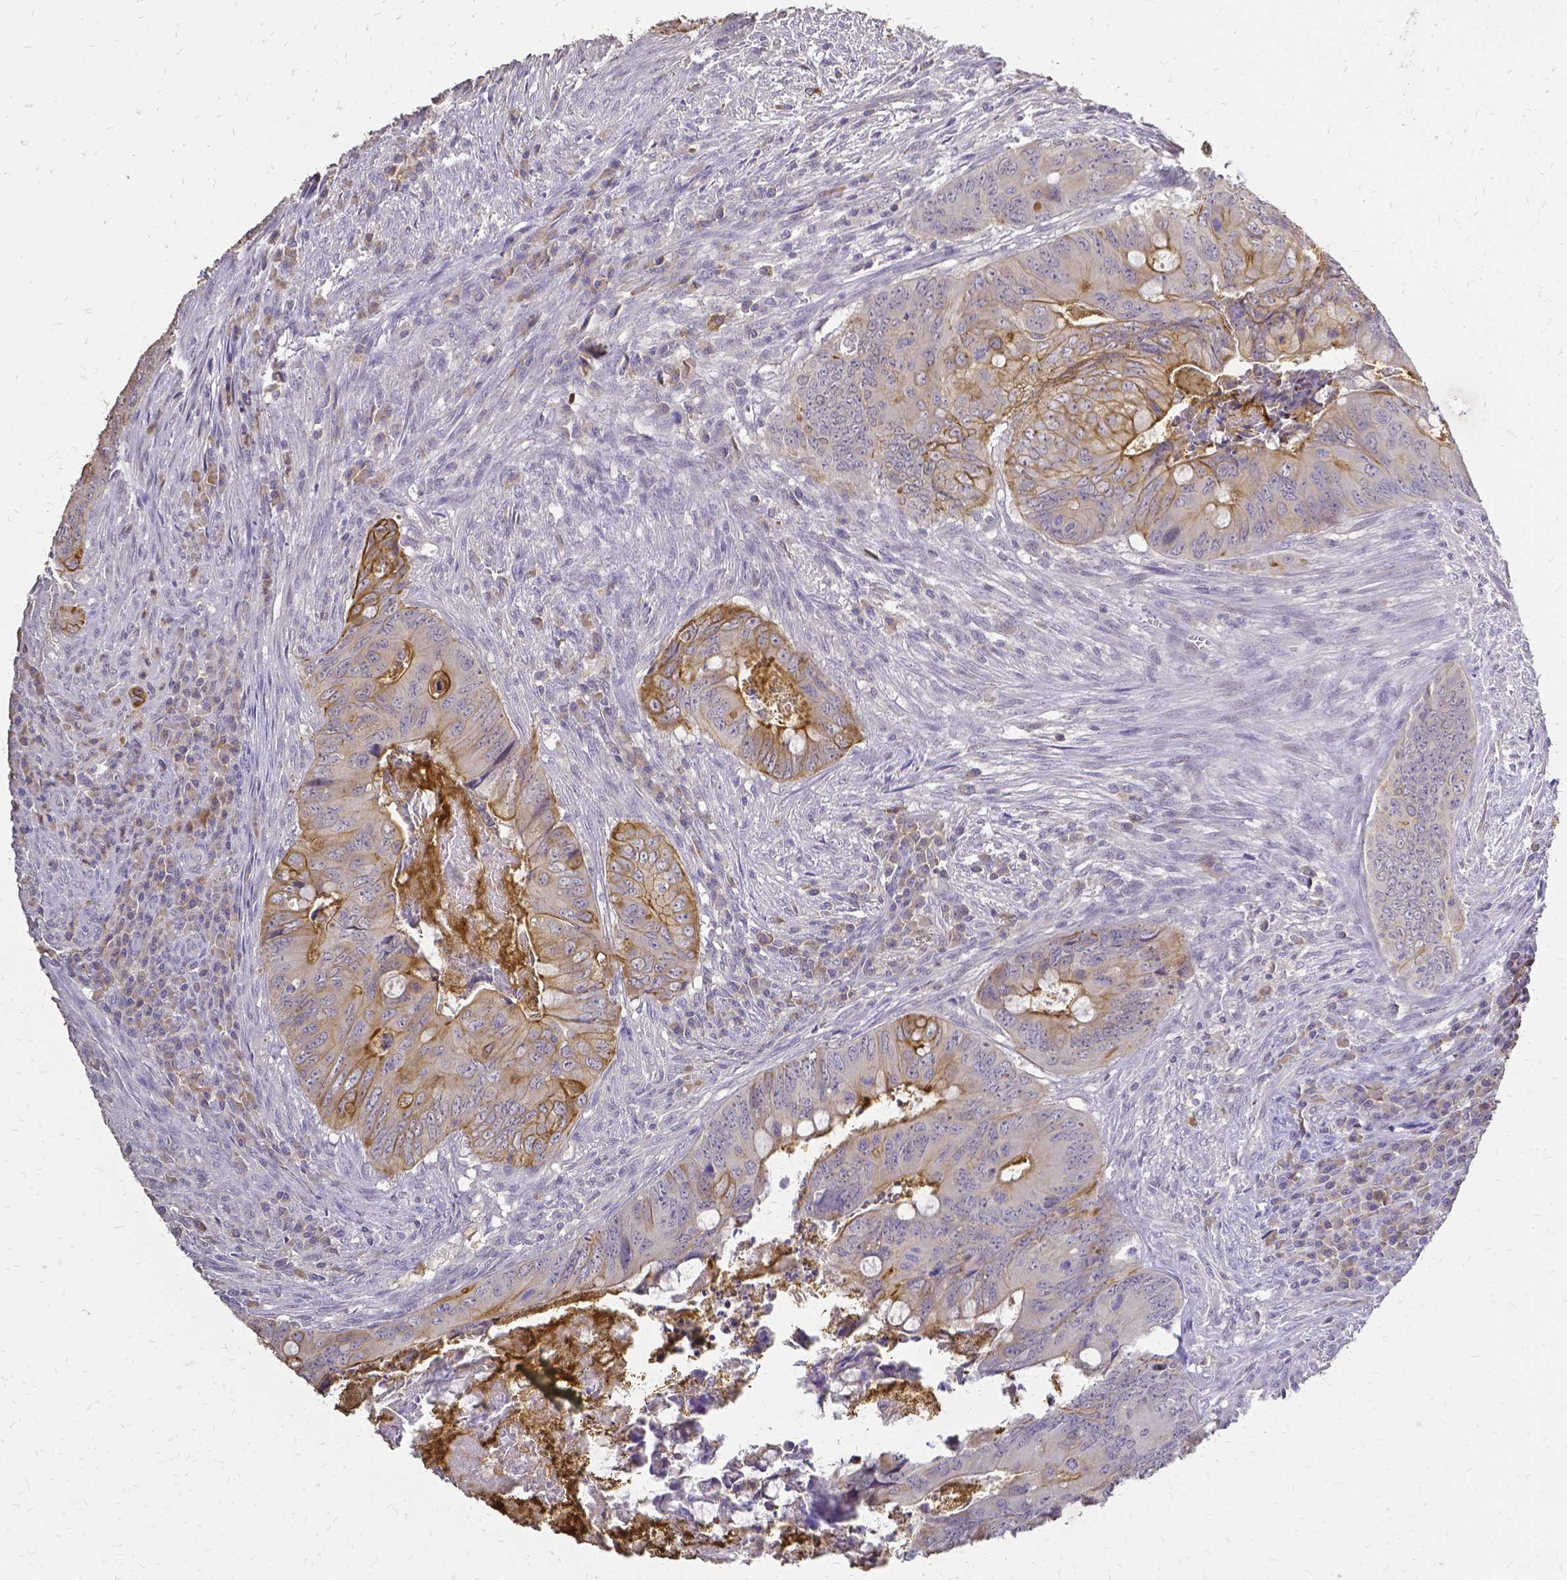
{"staining": {"intensity": "moderate", "quantity": "25%-75%", "location": "cytoplasmic/membranous"}, "tissue": "colorectal cancer", "cell_type": "Tumor cells", "image_type": "cancer", "snomed": [{"axis": "morphology", "description": "Adenocarcinoma, NOS"}, {"axis": "topography", "description": "Colon"}], "caption": "Immunohistochemical staining of human colorectal adenocarcinoma displays medium levels of moderate cytoplasmic/membranous staining in approximately 25%-75% of tumor cells.", "gene": "CIB1", "patient": {"sex": "female", "age": 74}}